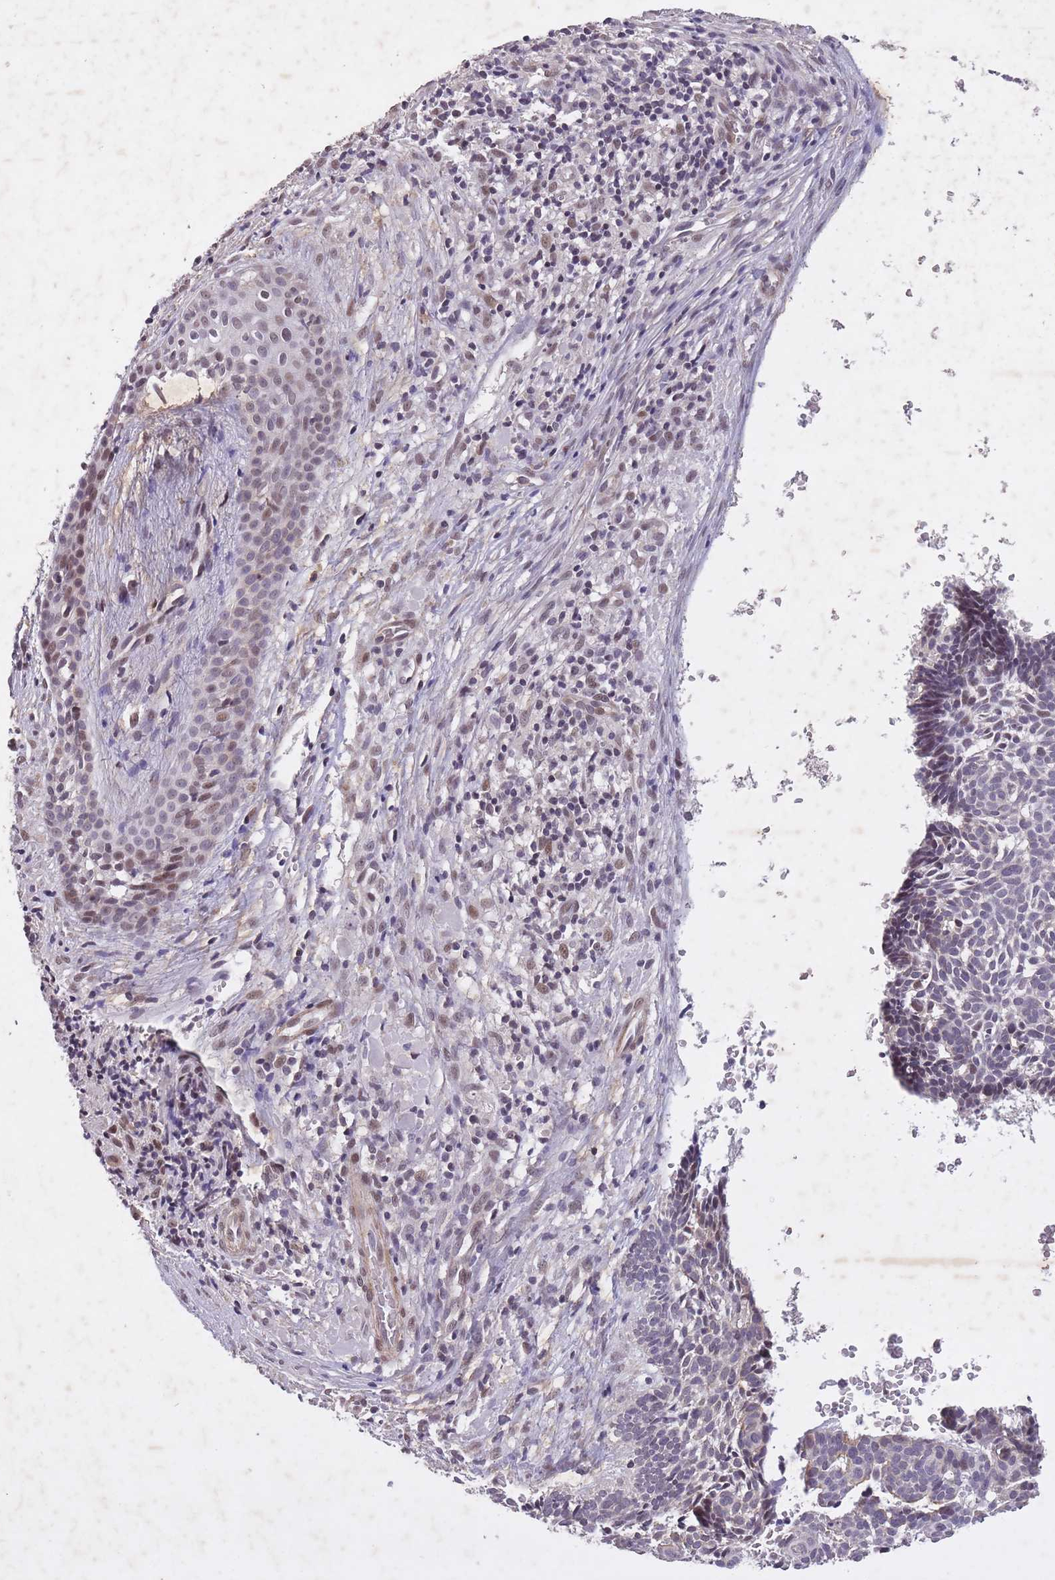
{"staining": {"intensity": "weak", "quantity": "<25%", "location": "nuclear"}, "tissue": "skin cancer", "cell_type": "Tumor cells", "image_type": "cancer", "snomed": [{"axis": "morphology", "description": "Basal cell carcinoma"}, {"axis": "topography", "description": "Skin"}], "caption": "Skin basal cell carcinoma was stained to show a protein in brown. There is no significant positivity in tumor cells. (Immunohistochemistry (ihc), brightfield microscopy, high magnification).", "gene": "CBX6", "patient": {"sex": "male", "age": 61}}